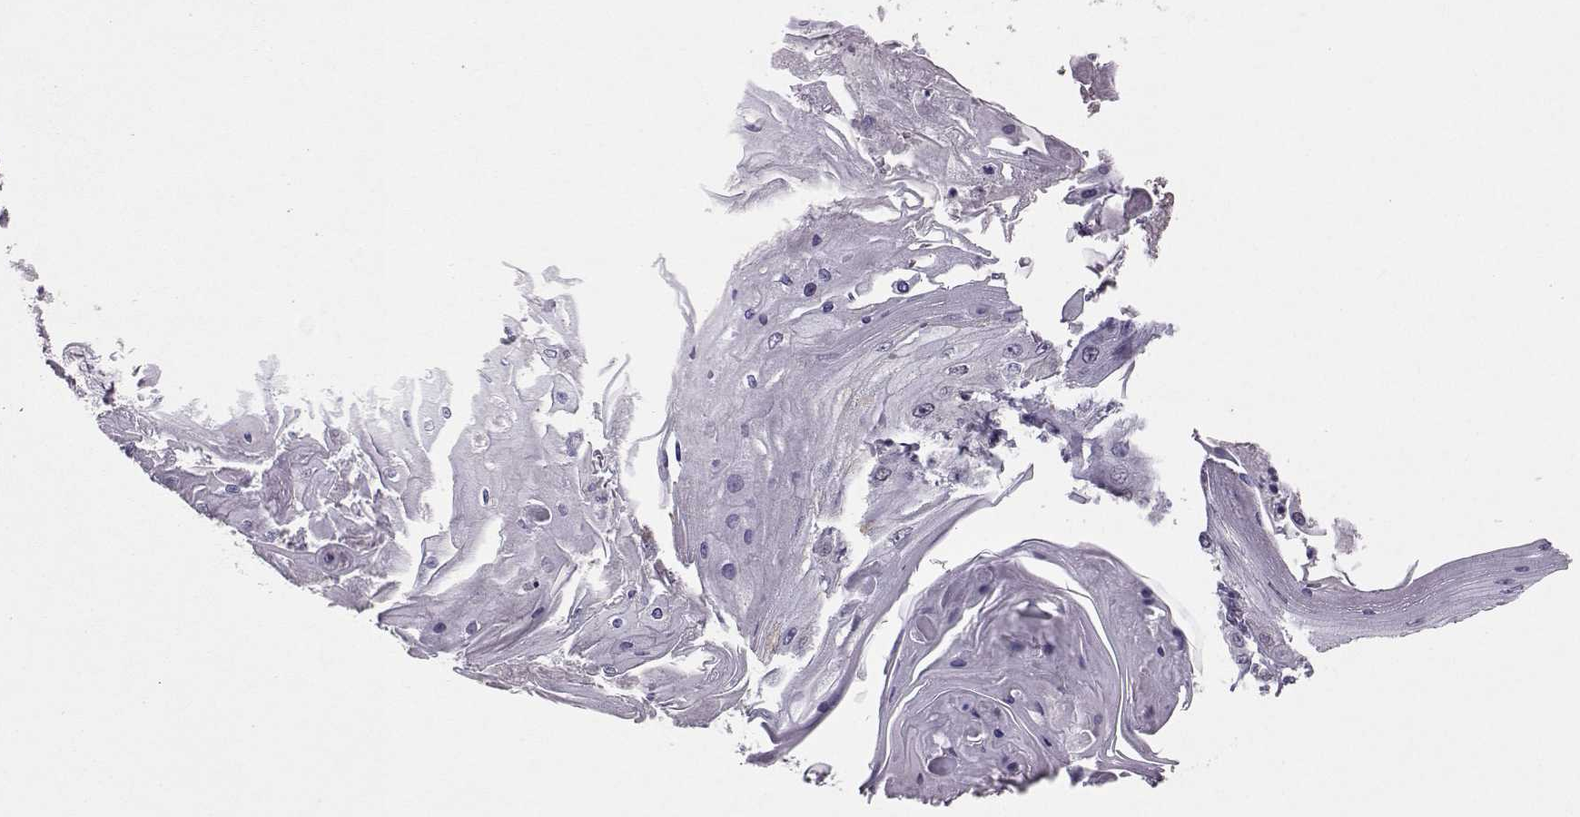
{"staining": {"intensity": "negative", "quantity": "none", "location": "none"}, "tissue": "skin cancer", "cell_type": "Tumor cells", "image_type": "cancer", "snomed": [{"axis": "morphology", "description": "Squamous cell carcinoma, NOS"}, {"axis": "topography", "description": "Skin"}], "caption": "The photomicrograph demonstrates no staining of tumor cells in skin squamous cell carcinoma.", "gene": "CDK4", "patient": {"sex": "male", "age": 70}}